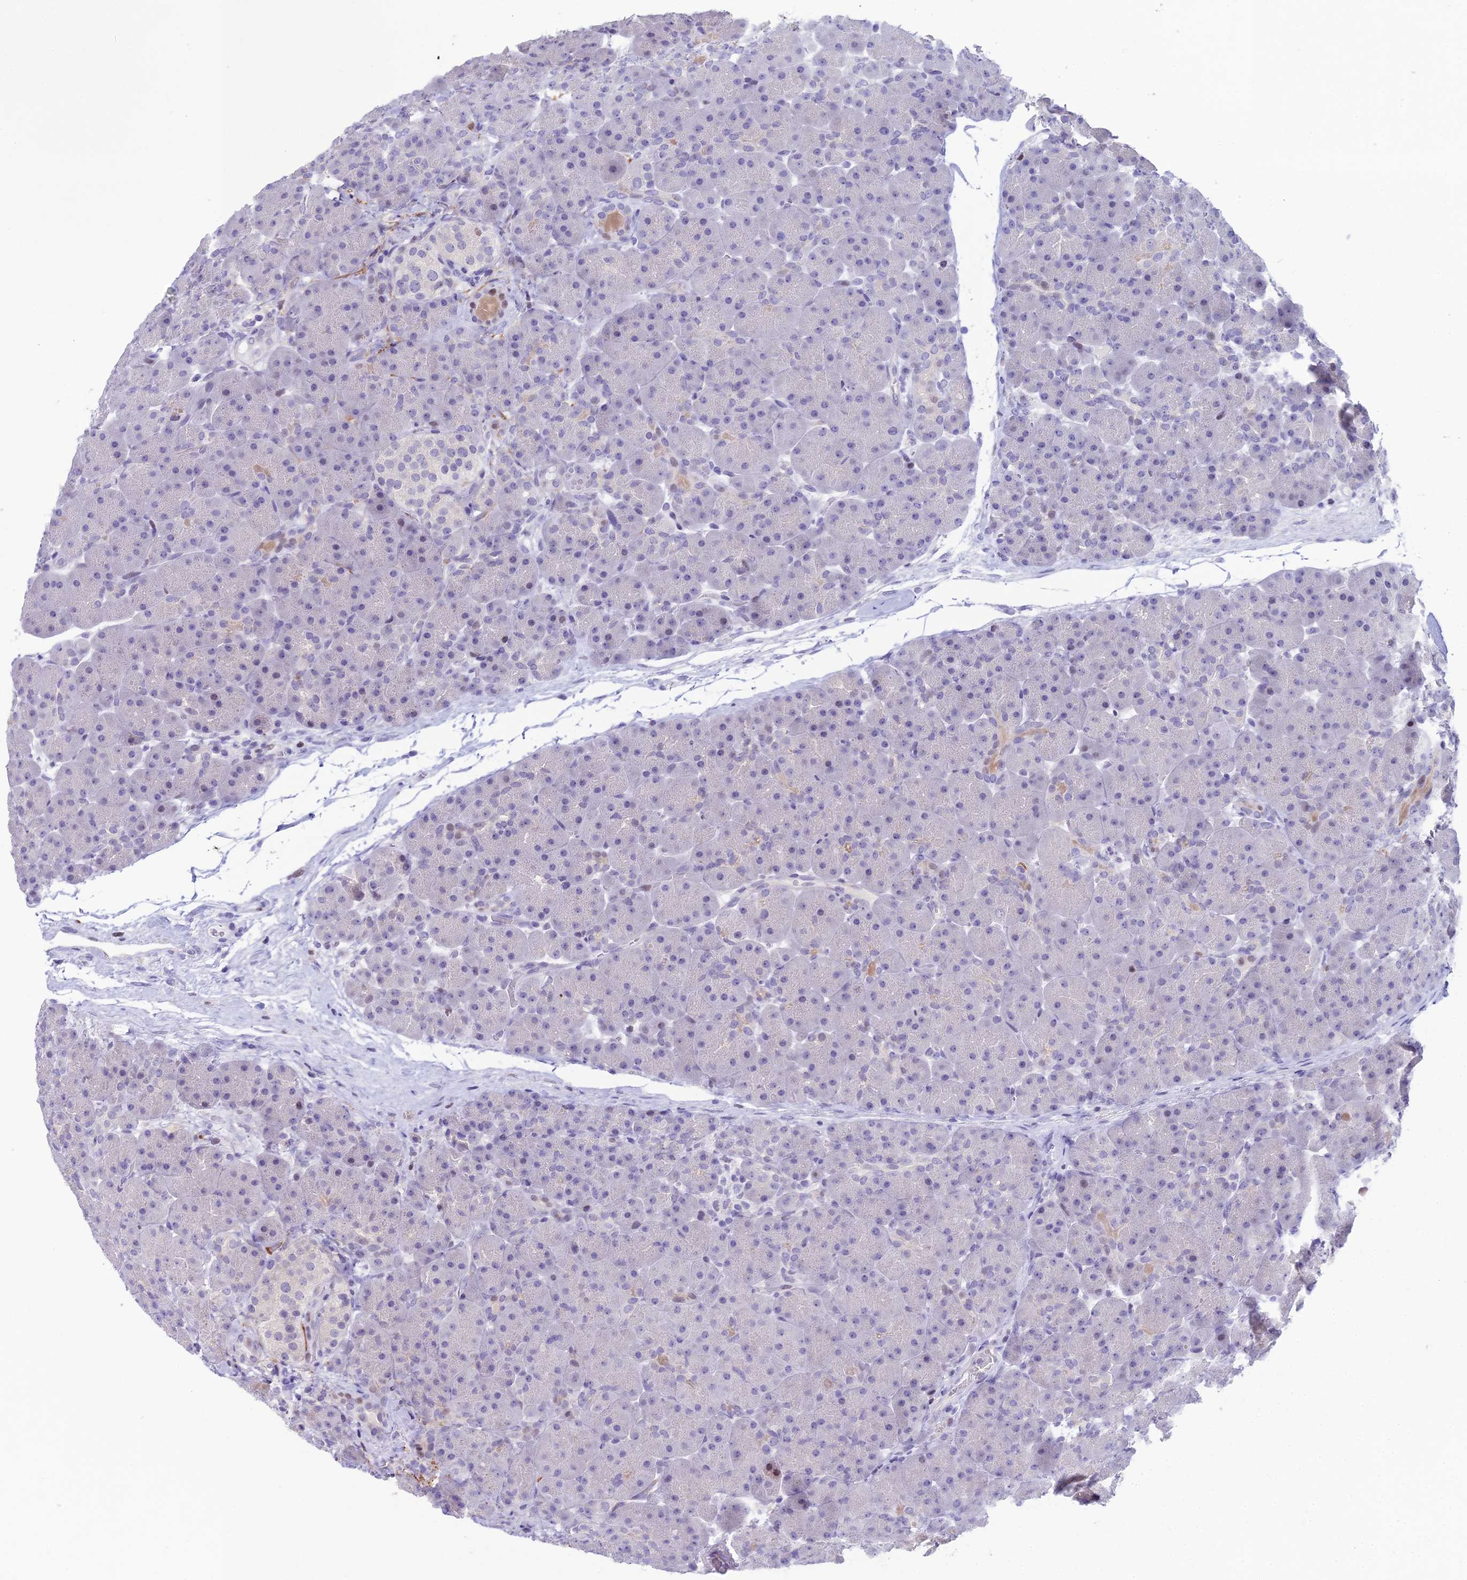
{"staining": {"intensity": "moderate", "quantity": "<25%", "location": "nuclear"}, "tissue": "pancreas", "cell_type": "Exocrine glandular cells", "image_type": "normal", "snomed": [{"axis": "morphology", "description": "Normal tissue, NOS"}, {"axis": "topography", "description": "Pancreas"}], "caption": "The histopathology image shows a brown stain indicating the presence of a protein in the nuclear of exocrine glandular cells in pancreas.", "gene": "CC2D2A", "patient": {"sex": "male", "age": 66}}